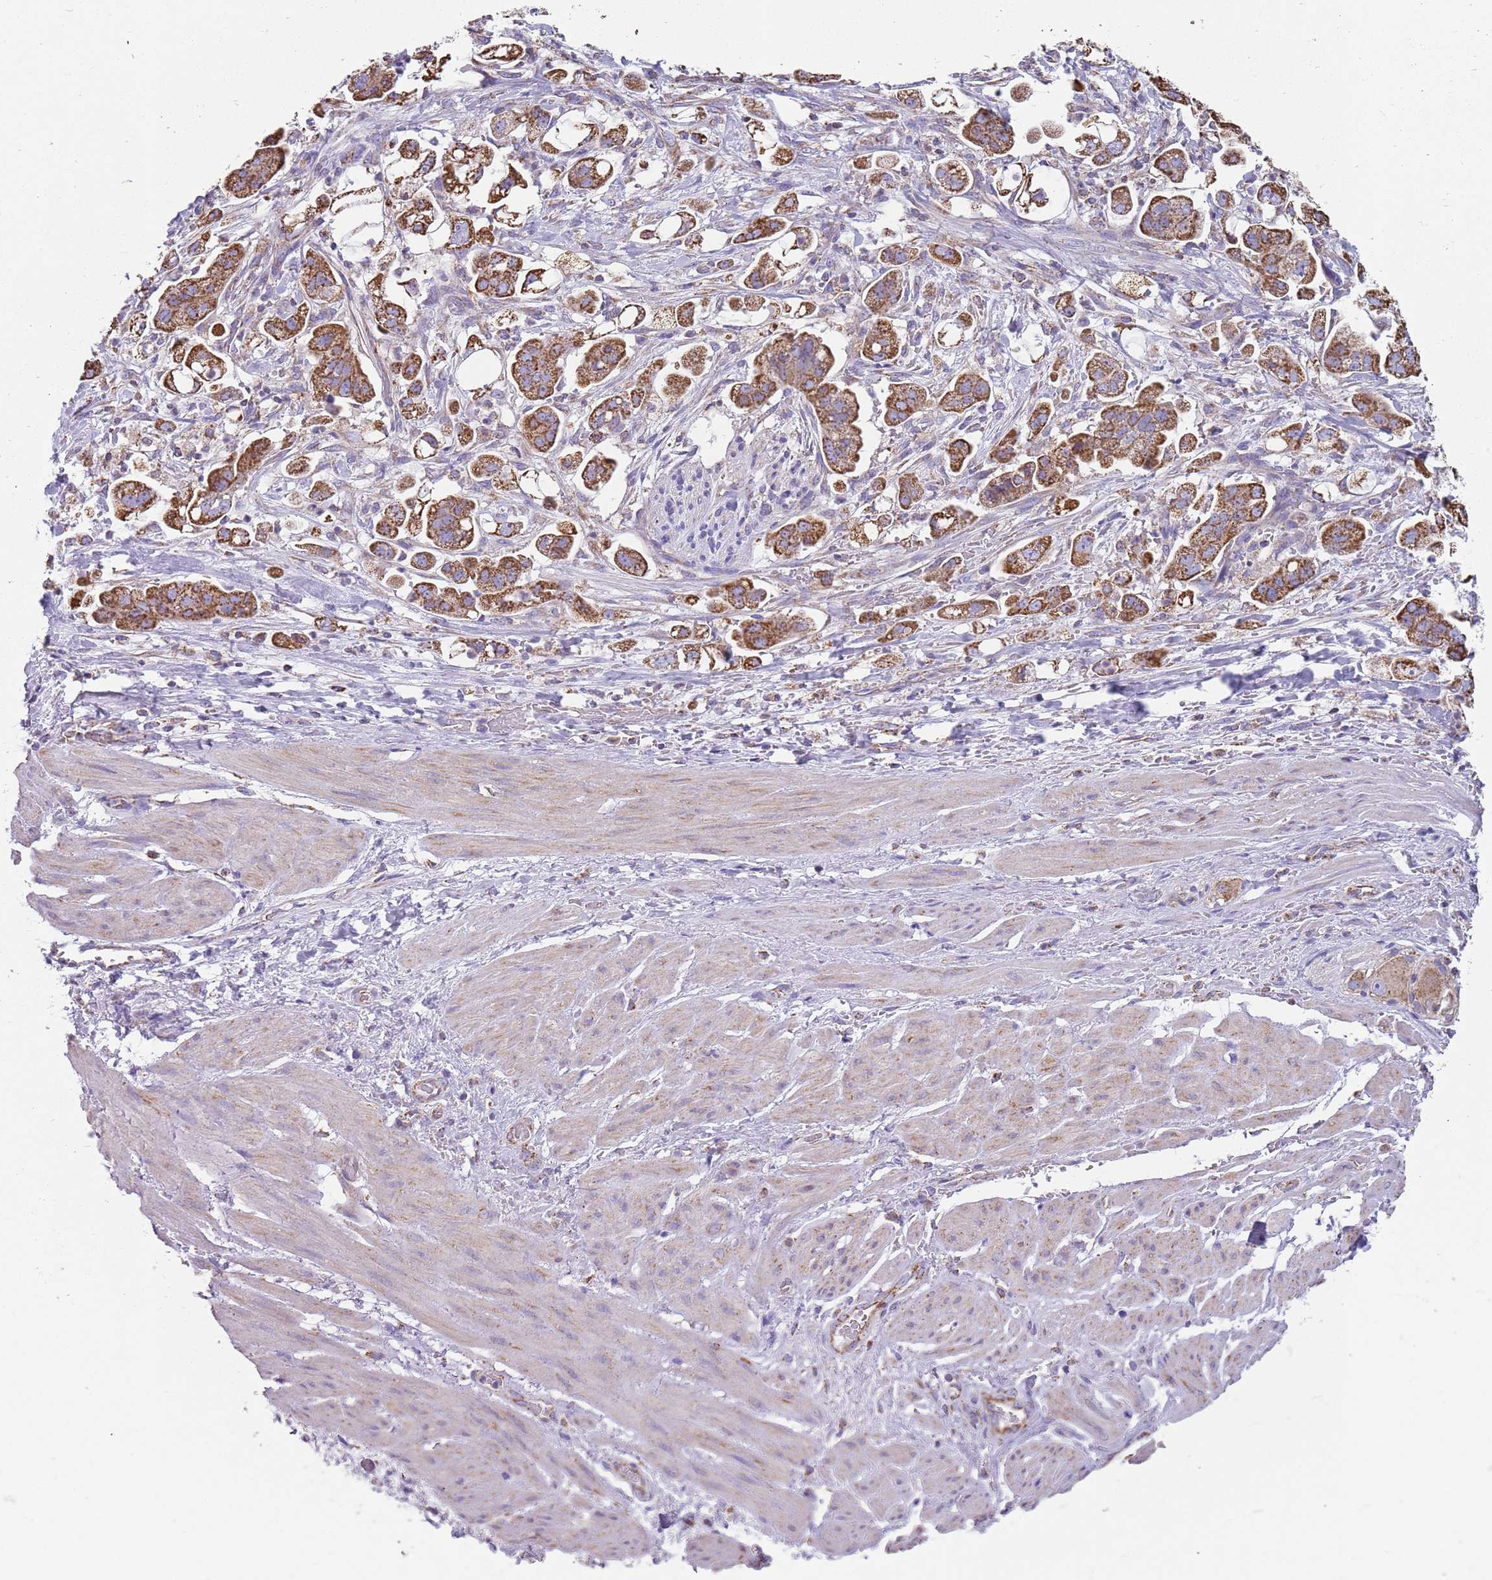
{"staining": {"intensity": "strong", "quantity": ">75%", "location": "cytoplasmic/membranous"}, "tissue": "stomach cancer", "cell_type": "Tumor cells", "image_type": "cancer", "snomed": [{"axis": "morphology", "description": "Adenocarcinoma, NOS"}, {"axis": "topography", "description": "Stomach"}], "caption": "Tumor cells demonstrate strong cytoplasmic/membranous expression in about >75% of cells in stomach cancer. (brown staining indicates protein expression, while blue staining denotes nuclei).", "gene": "TTLL1", "patient": {"sex": "male", "age": 62}}